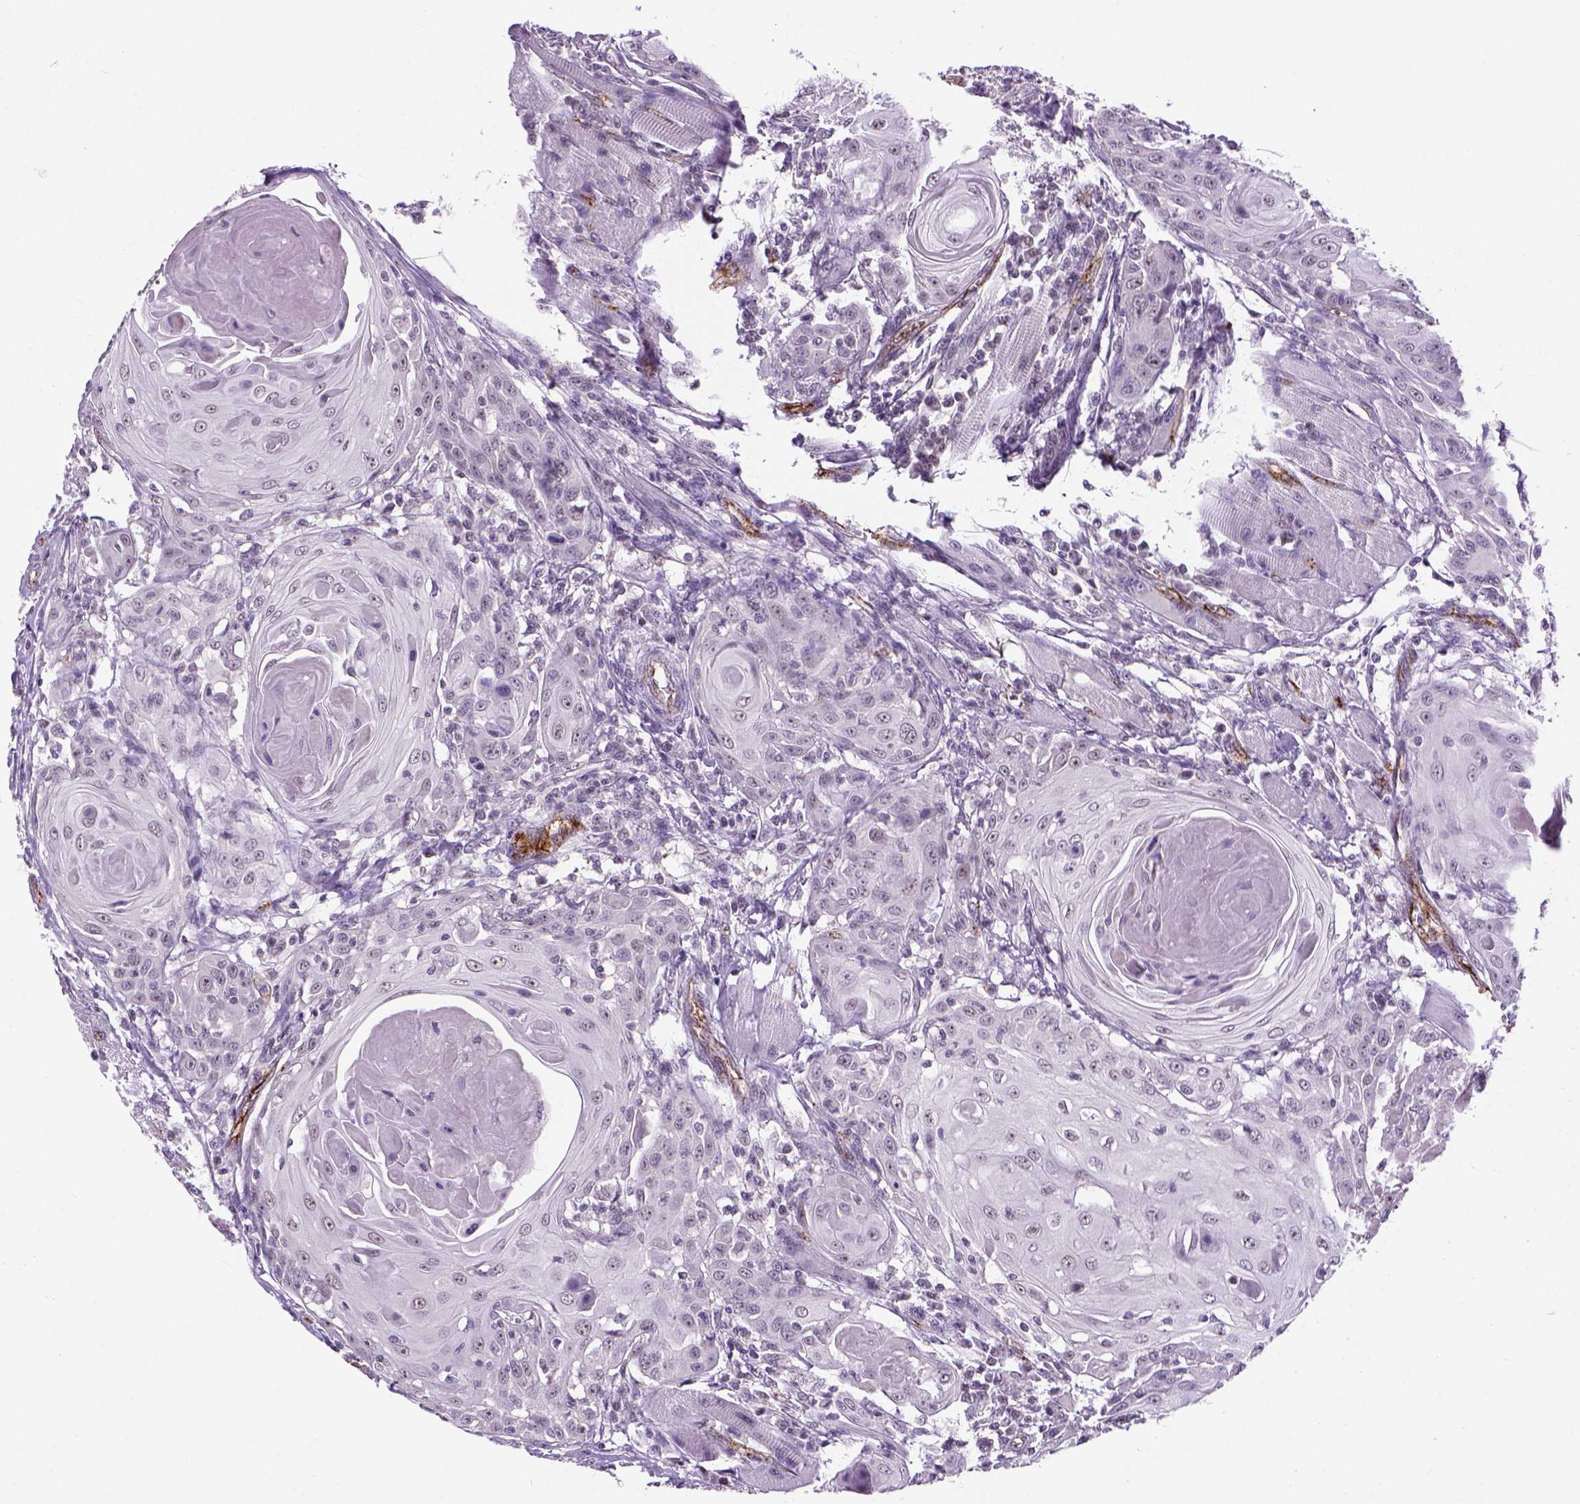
{"staining": {"intensity": "negative", "quantity": "none", "location": "none"}, "tissue": "head and neck cancer", "cell_type": "Tumor cells", "image_type": "cancer", "snomed": [{"axis": "morphology", "description": "Squamous cell carcinoma, NOS"}, {"axis": "topography", "description": "Head-Neck"}], "caption": "Head and neck cancer (squamous cell carcinoma) was stained to show a protein in brown. There is no significant staining in tumor cells.", "gene": "VWF", "patient": {"sex": "female", "age": 80}}